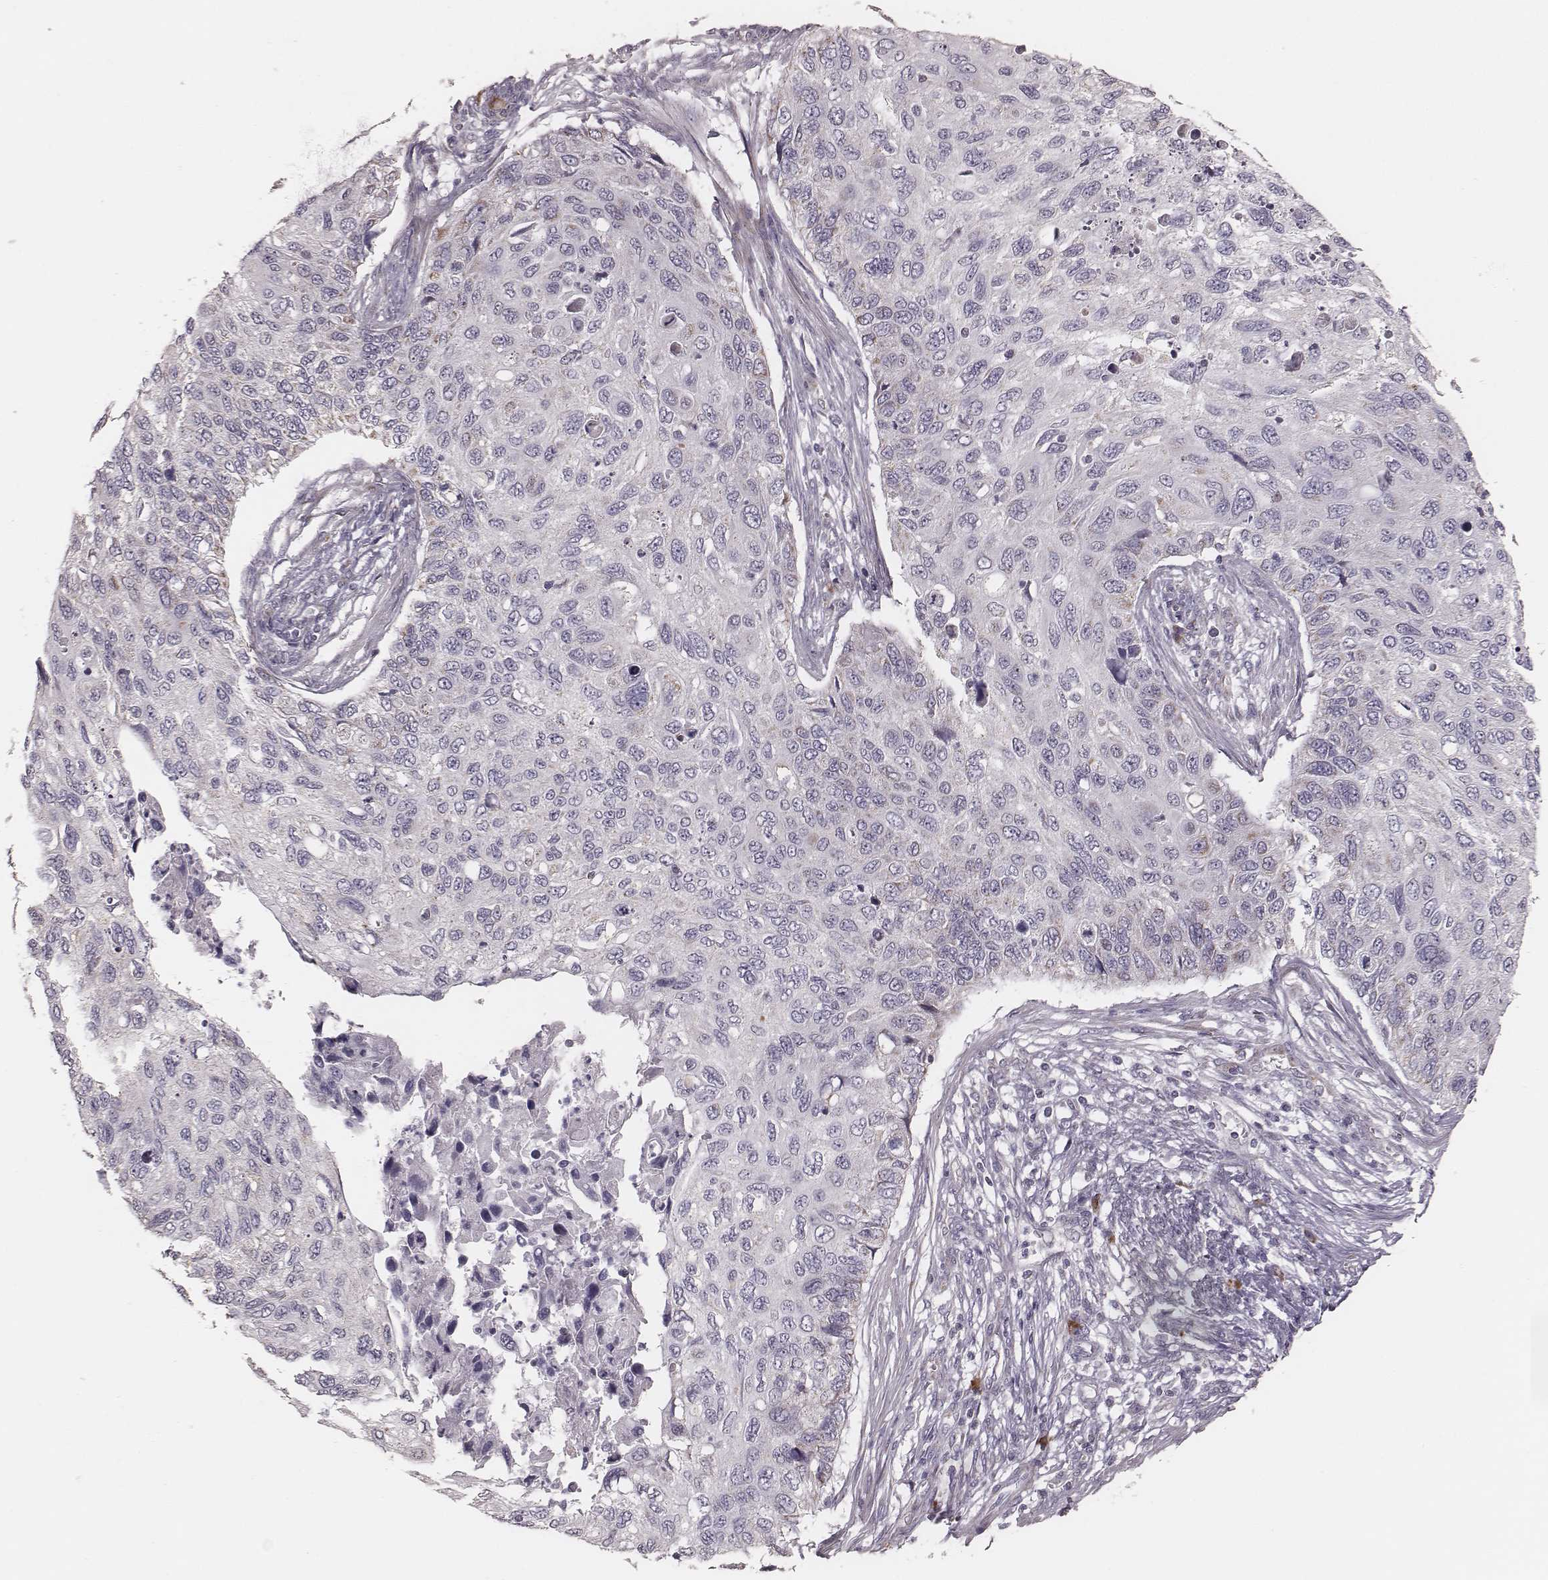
{"staining": {"intensity": "negative", "quantity": "none", "location": "none"}, "tissue": "cervical cancer", "cell_type": "Tumor cells", "image_type": "cancer", "snomed": [{"axis": "morphology", "description": "Squamous cell carcinoma, NOS"}, {"axis": "topography", "description": "Cervix"}], "caption": "The IHC image has no significant expression in tumor cells of squamous cell carcinoma (cervical) tissue.", "gene": "KIF5C", "patient": {"sex": "female", "age": 70}}